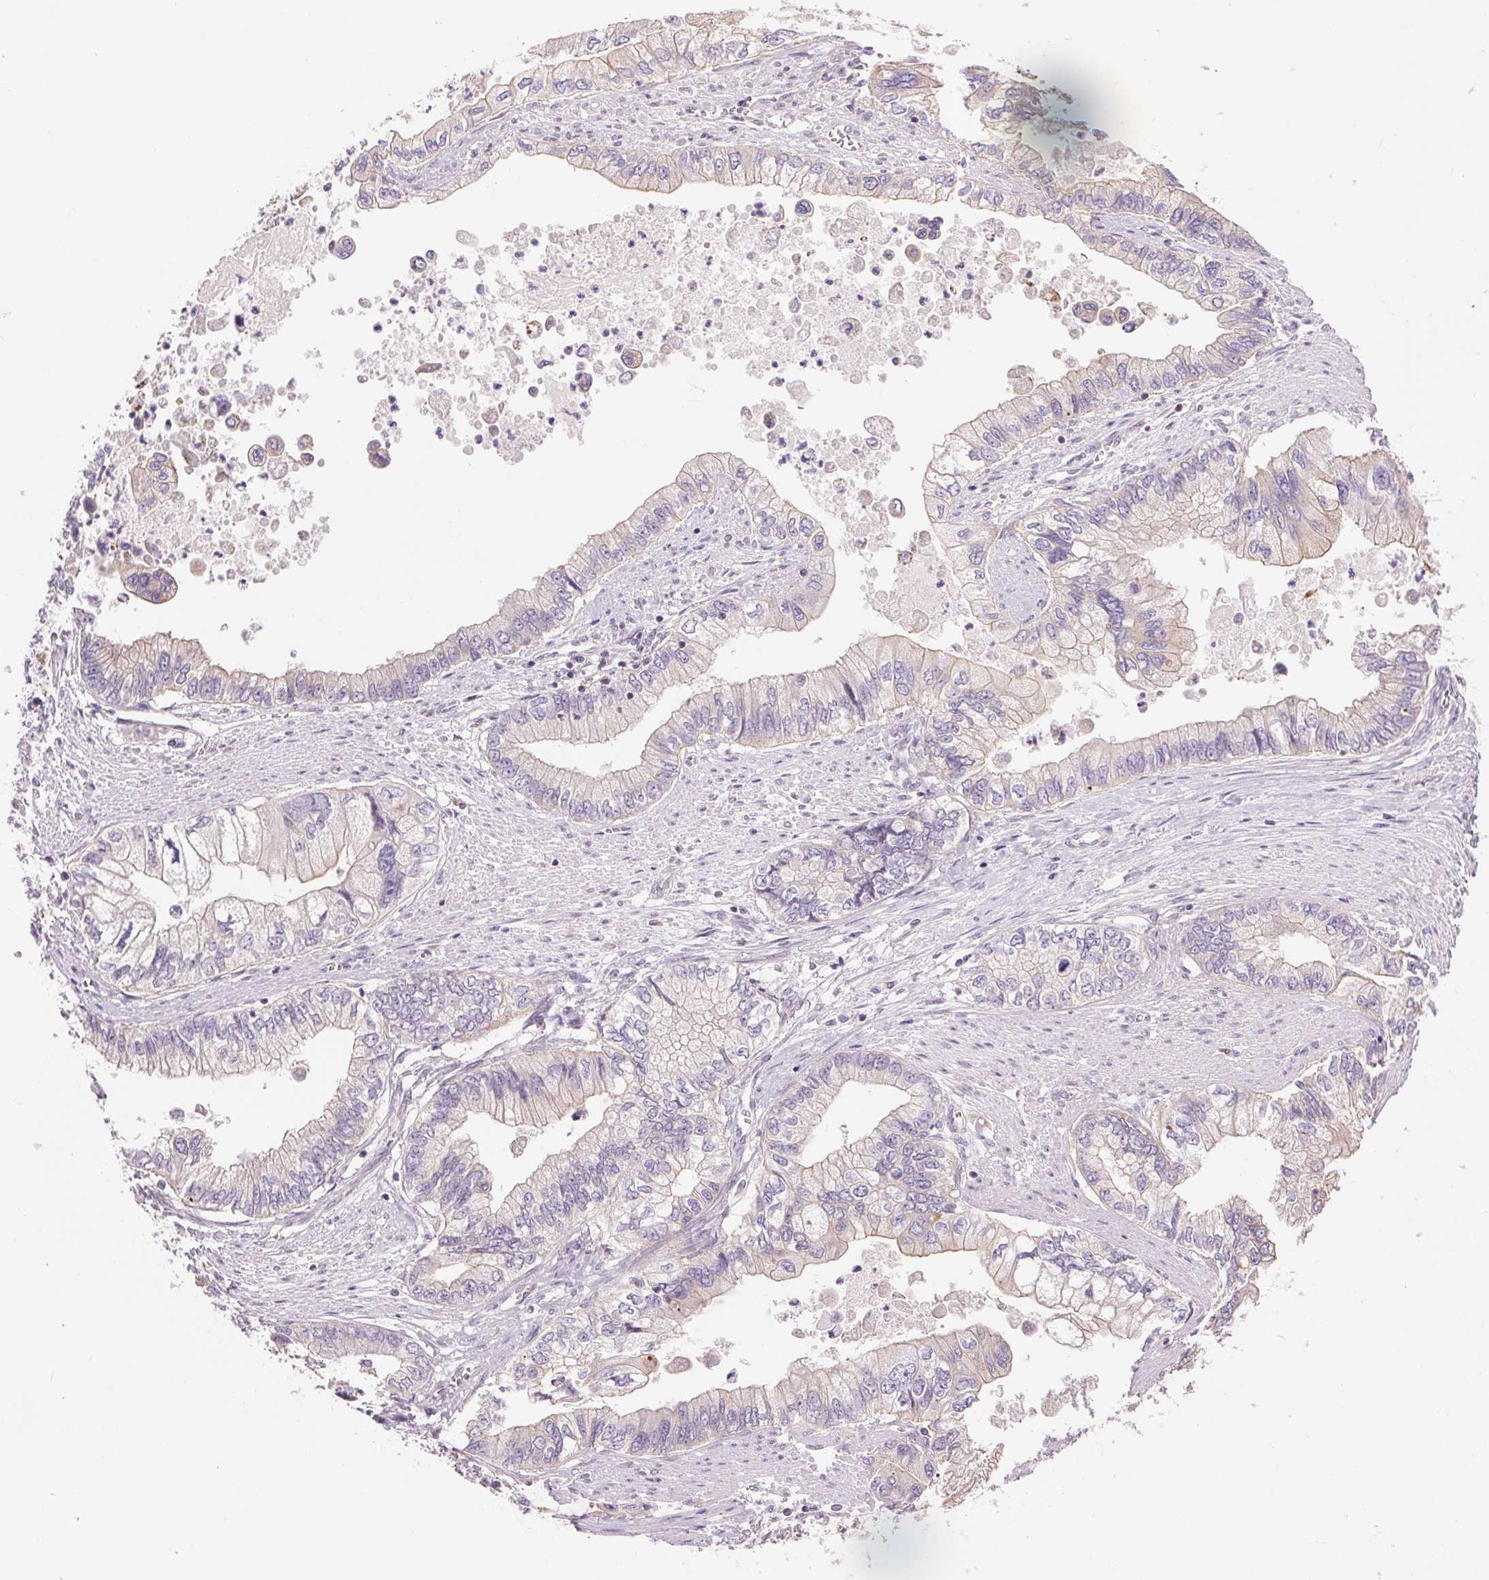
{"staining": {"intensity": "weak", "quantity": "<25%", "location": "cytoplasmic/membranous"}, "tissue": "stomach cancer", "cell_type": "Tumor cells", "image_type": "cancer", "snomed": [{"axis": "morphology", "description": "Adenocarcinoma, NOS"}, {"axis": "topography", "description": "Pancreas"}, {"axis": "topography", "description": "Stomach, upper"}], "caption": "DAB immunohistochemical staining of human stomach cancer reveals no significant positivity in tumor cells.", "gene": "CTNNA3", "patient": {"sex": "male", "age": 77}}